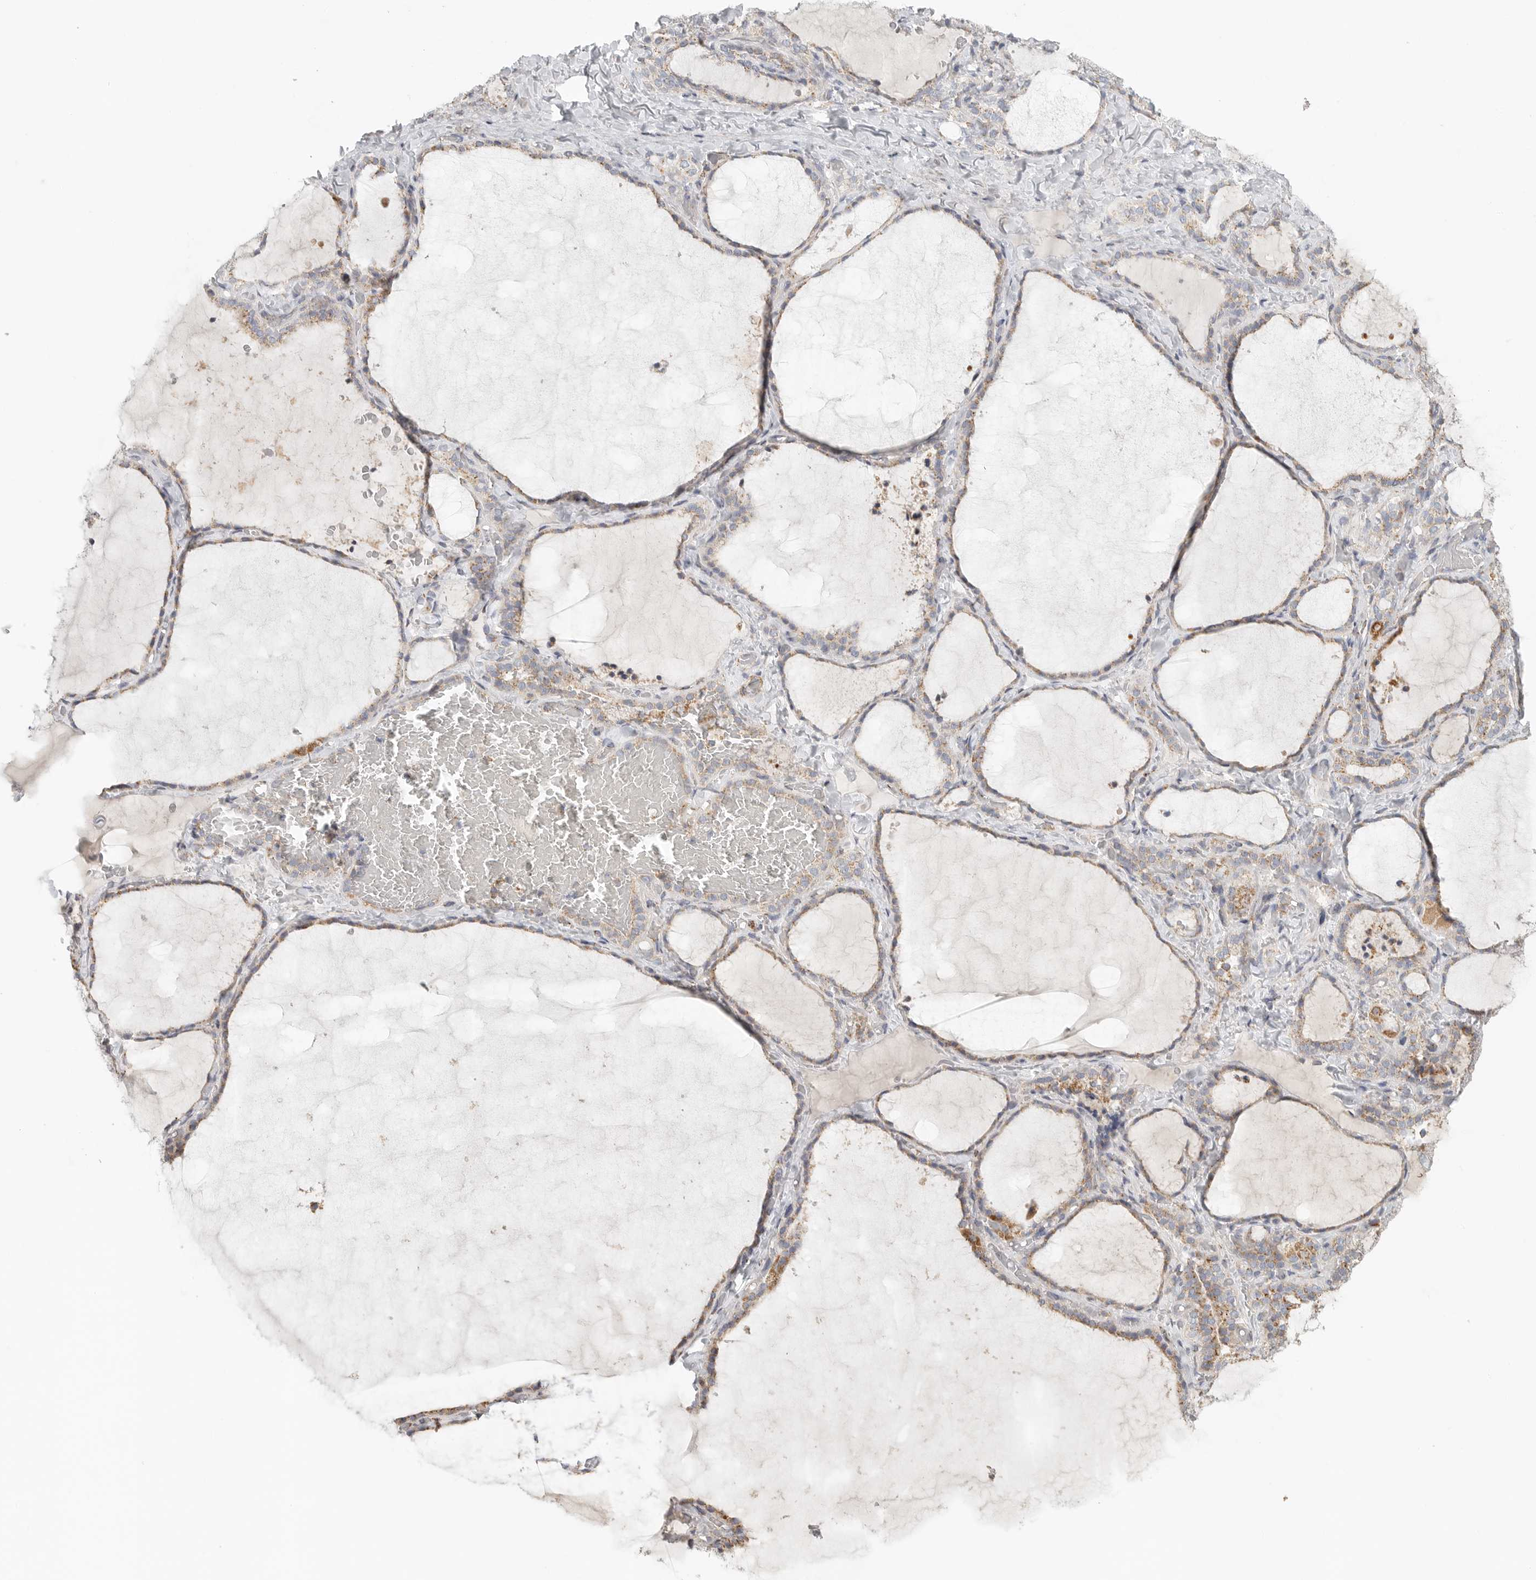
{"staining": {"intensity": "moderate", "quantity": "25%-75%", "location": "cytoplasmic/membranous"}, "tissue": "thyroid gland", "cell_type": "Glandular cells", "image_type": "normal", "snomed": [{"axis": "morphology", "description": "Normal tissue, NOS"}, {"axis": "topography", "description": "Thyroid gland"}], "caption": "High-power microscopy captured an IHC histopathology image of benign thyroid gland, revealing moderate cytoplasmic/membranous positivity in about 25%-75% of glandular cells.", "gene": "SLC25A26", "patient": {"sex": "female", "age": 22}}